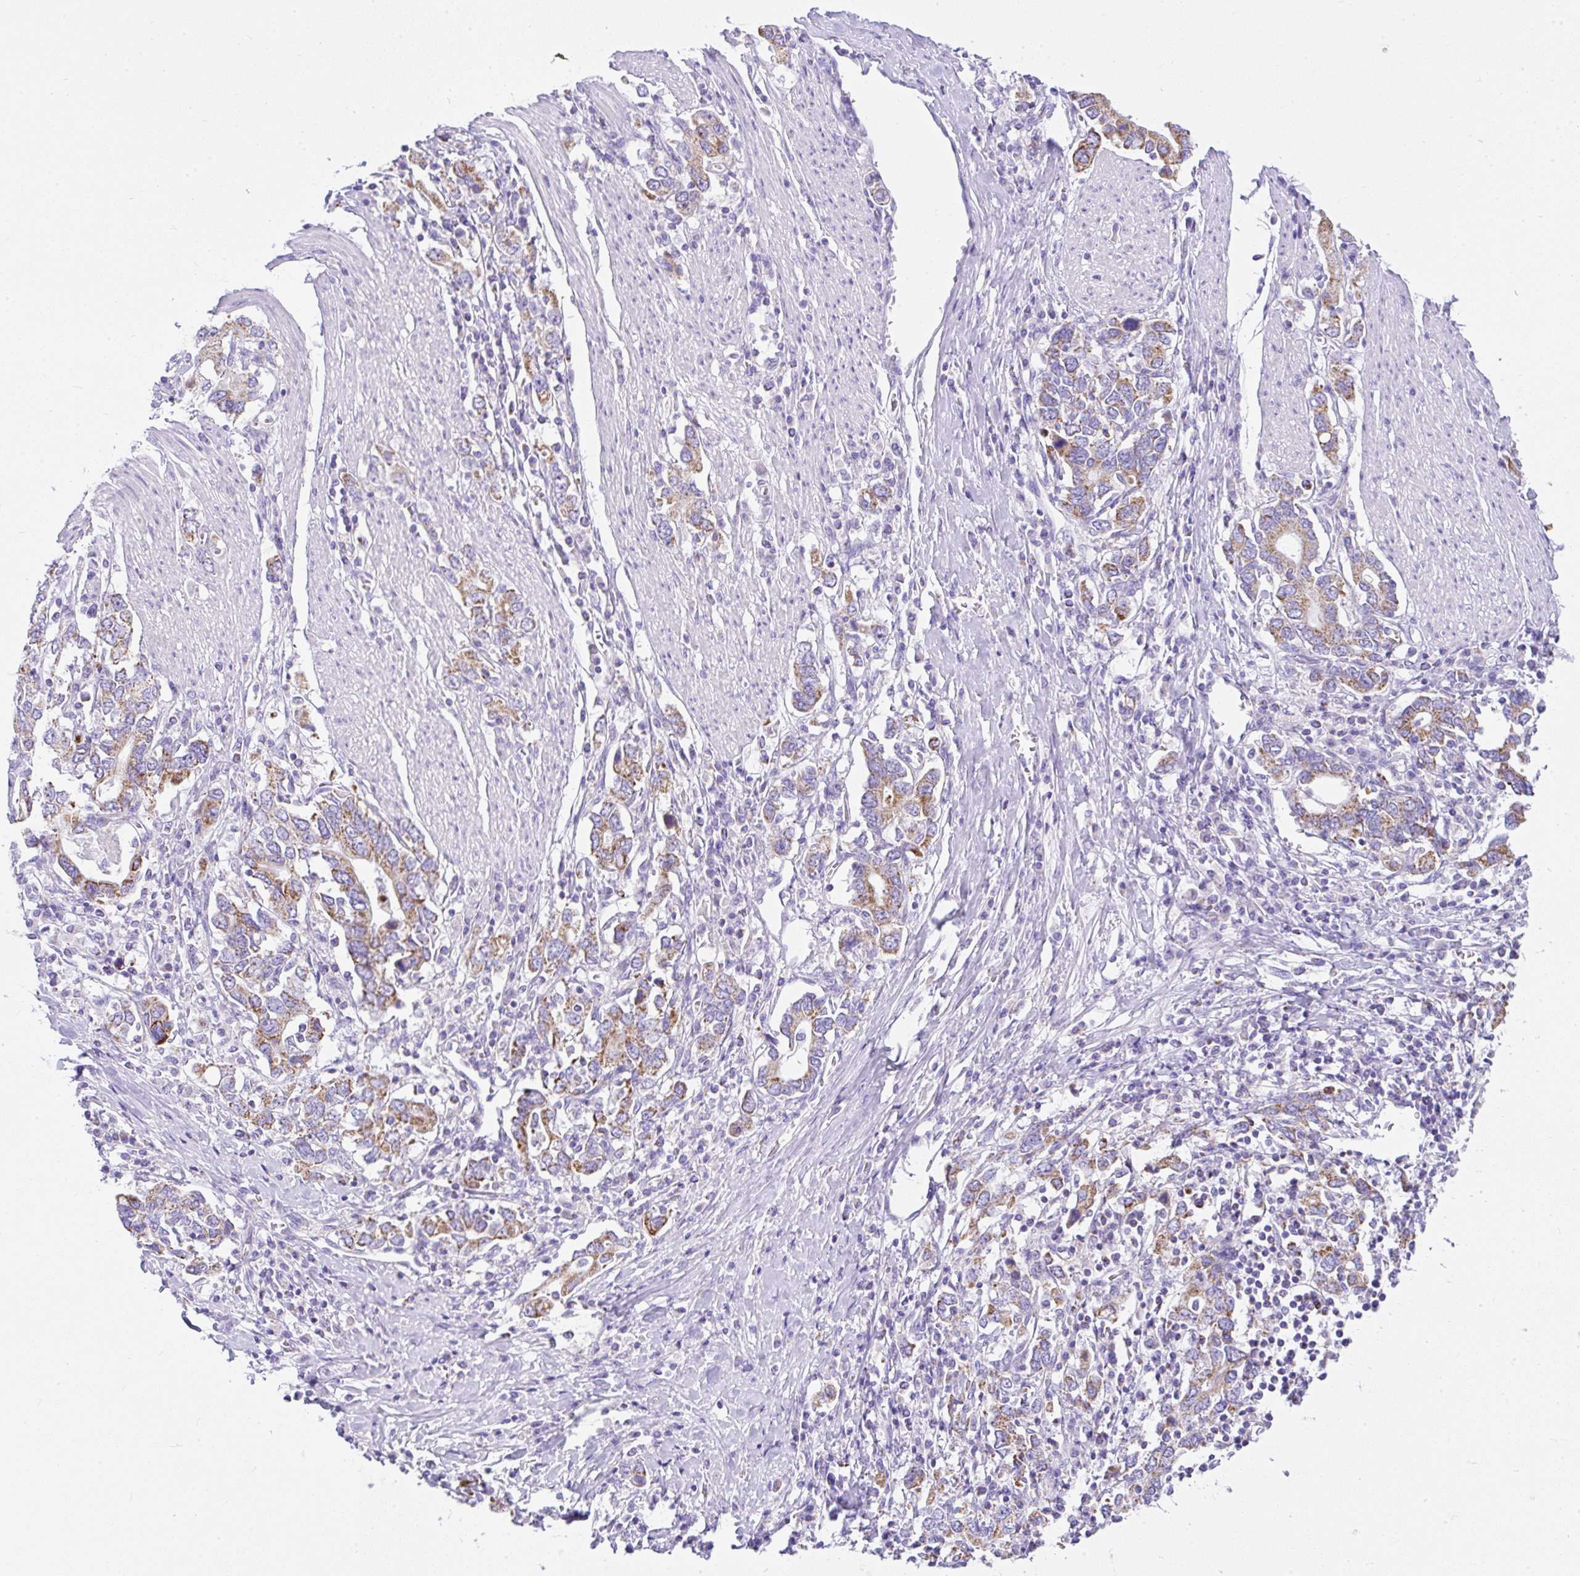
{"staining": {"intensity": "moderate", "quantity": ">75%", "location": "cytoplasmic/membranous"}, "tissue": "stomach cancer", "cell_type": "Tumor cells", "image_type": "cancer", "snomed": [{"axis": "morphology", "description": "Adenocarcinoma, NOS"}, {"axis": "topography", "description": "Stomach, upper"}, {"axis": "topography", "description": "Stomach"}], "caption": "This is an image of immunohistochemistry staining of stomach cancer (adenocarcinoma), which shows moderate staining in the cytoplasmic/membranous of tumor cells.", "gene": "SLC13A1", "patient": {"sex": "male", "age": 62}}